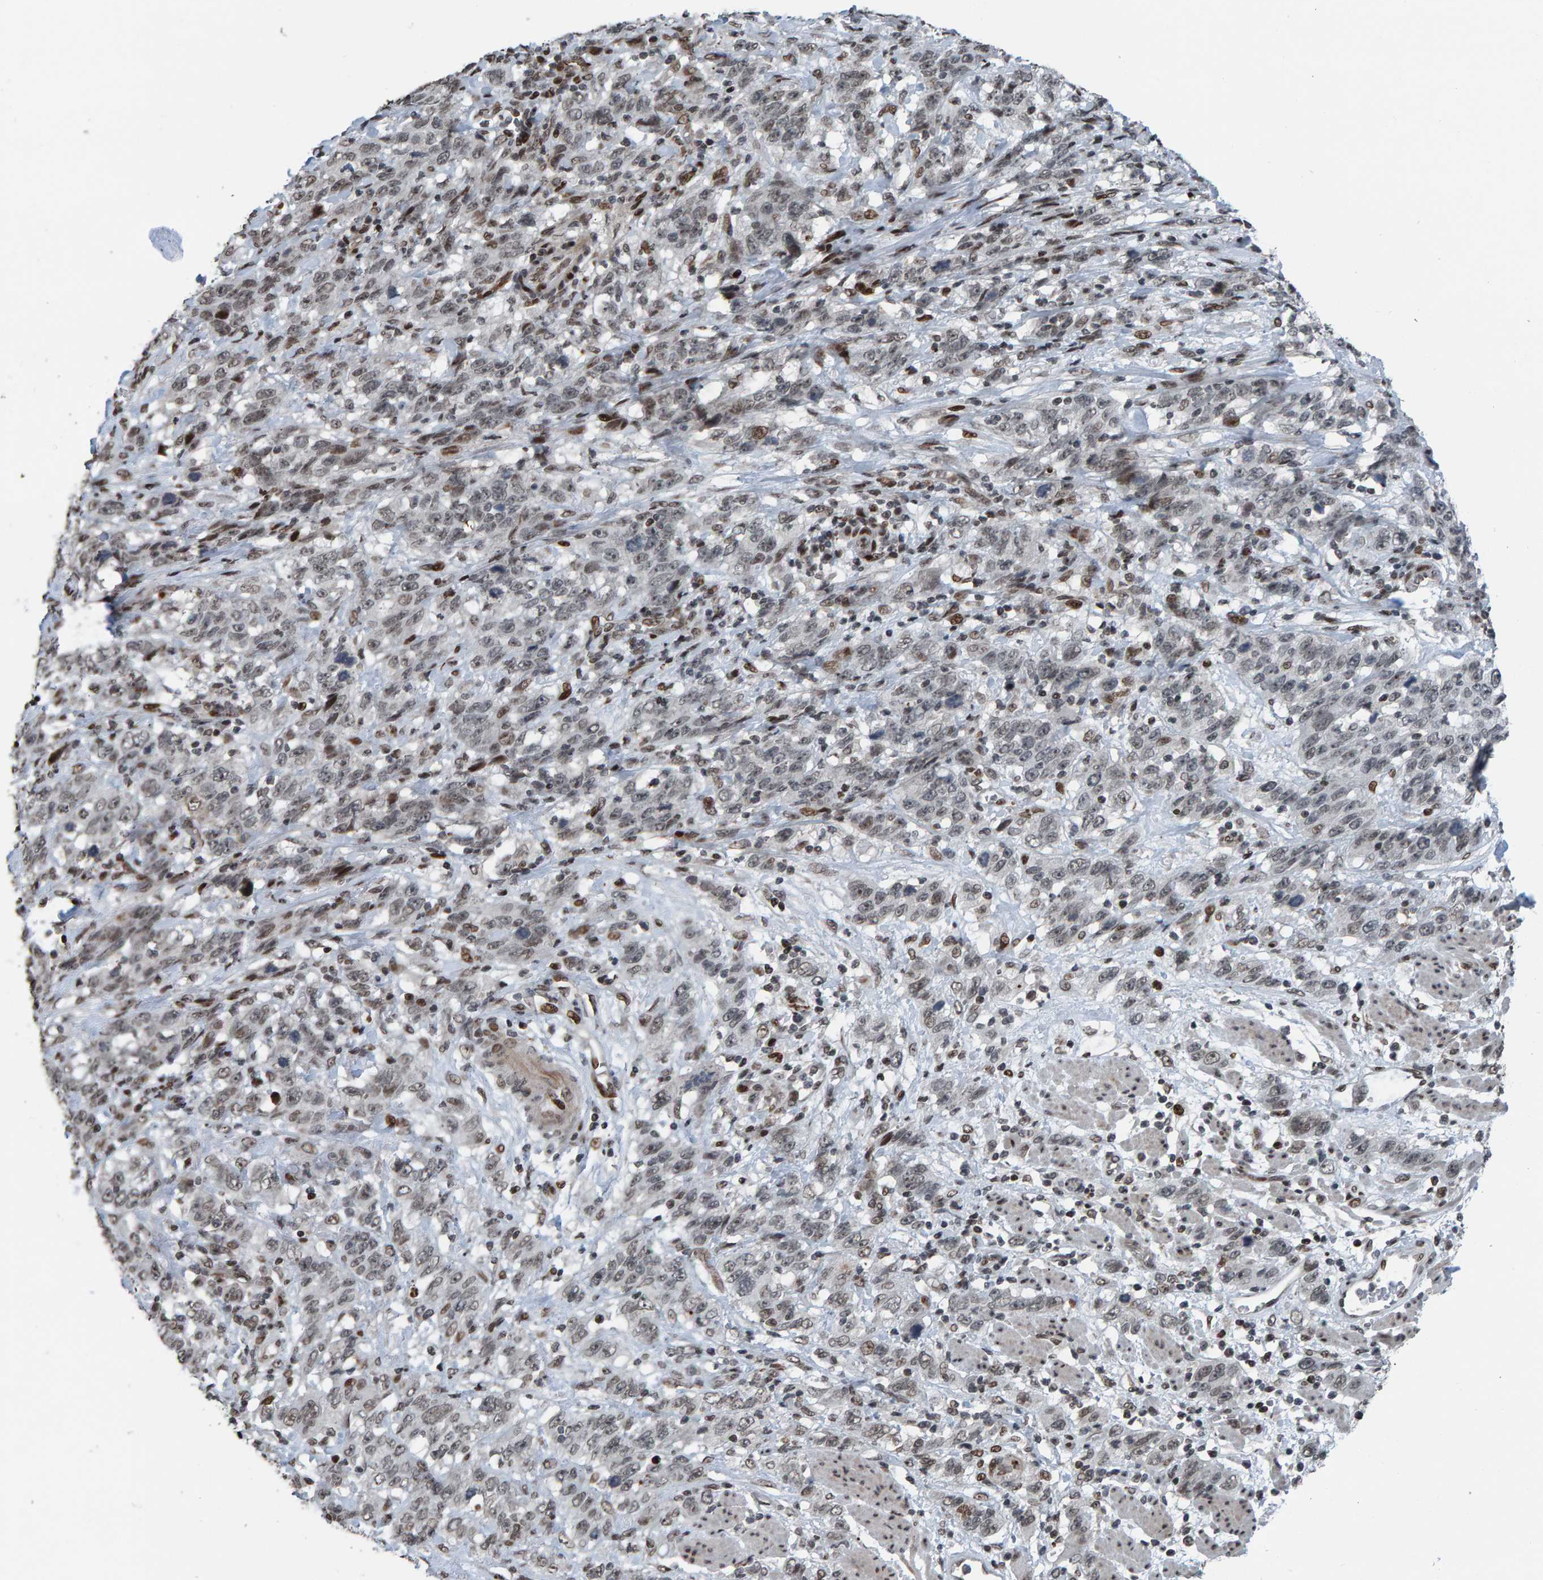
{"staining": {"intensity": "weak", "quantity": "<25%", "location": "nuclear"}, "tissue": "stomach cancer", "cell_type": "Tumor cells", "image_type": "cancer", "snomed": [{"axis": "morphology", "description": "Adenocarcinoma, NOS"}, {"axis": "topography", "description": "Stomach"}], "caption": "Immunohistochemistry (IHC) histopathology image of human stomach adenocarcinoma stained for a protein (brown), which displays no staining in tumor cells.", "gene": "ZNF366", "patient": {"sex": "male", "age": 48}}